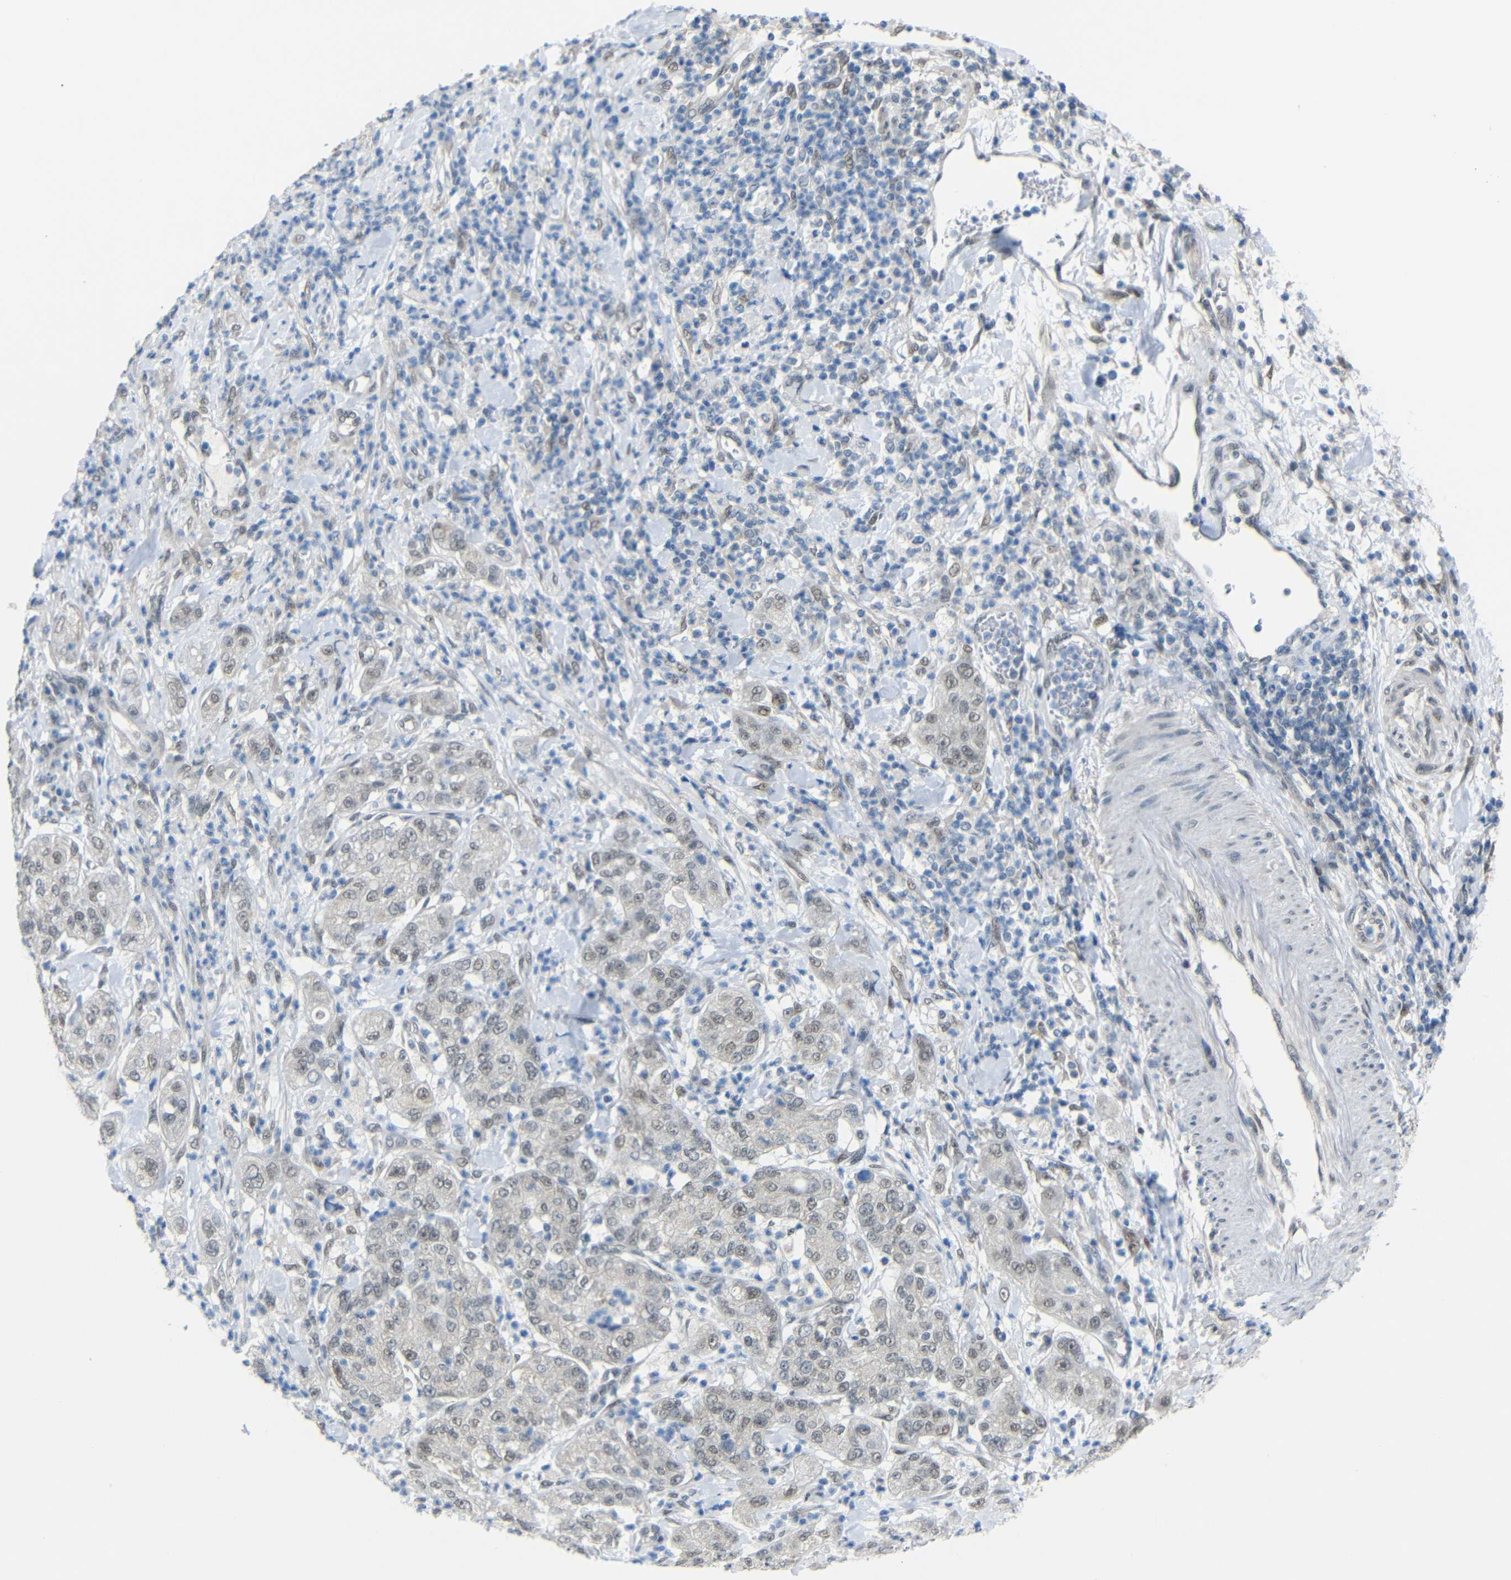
{"staining": {"intensity": "weak", "quantity": ">75%", "location": "nuclear"}, "tissue": "pancreatic cancer", "cell_type": "Tumor cells", "image_type": "cancer", "snomed": [{"axis": "morphology", "description": "Adenocarcinoma, NOS"}, {"axis": "topography", "description": "Pancreas"}], "caption": "Immunohistochemical staining of adenocarcinoma (pancreatic) reveals low levels of weak nuclear protein staining in approximately >75% of tumor cells.", "gene": "GPR158", "patient": {"sex": "female", "age": 78}}